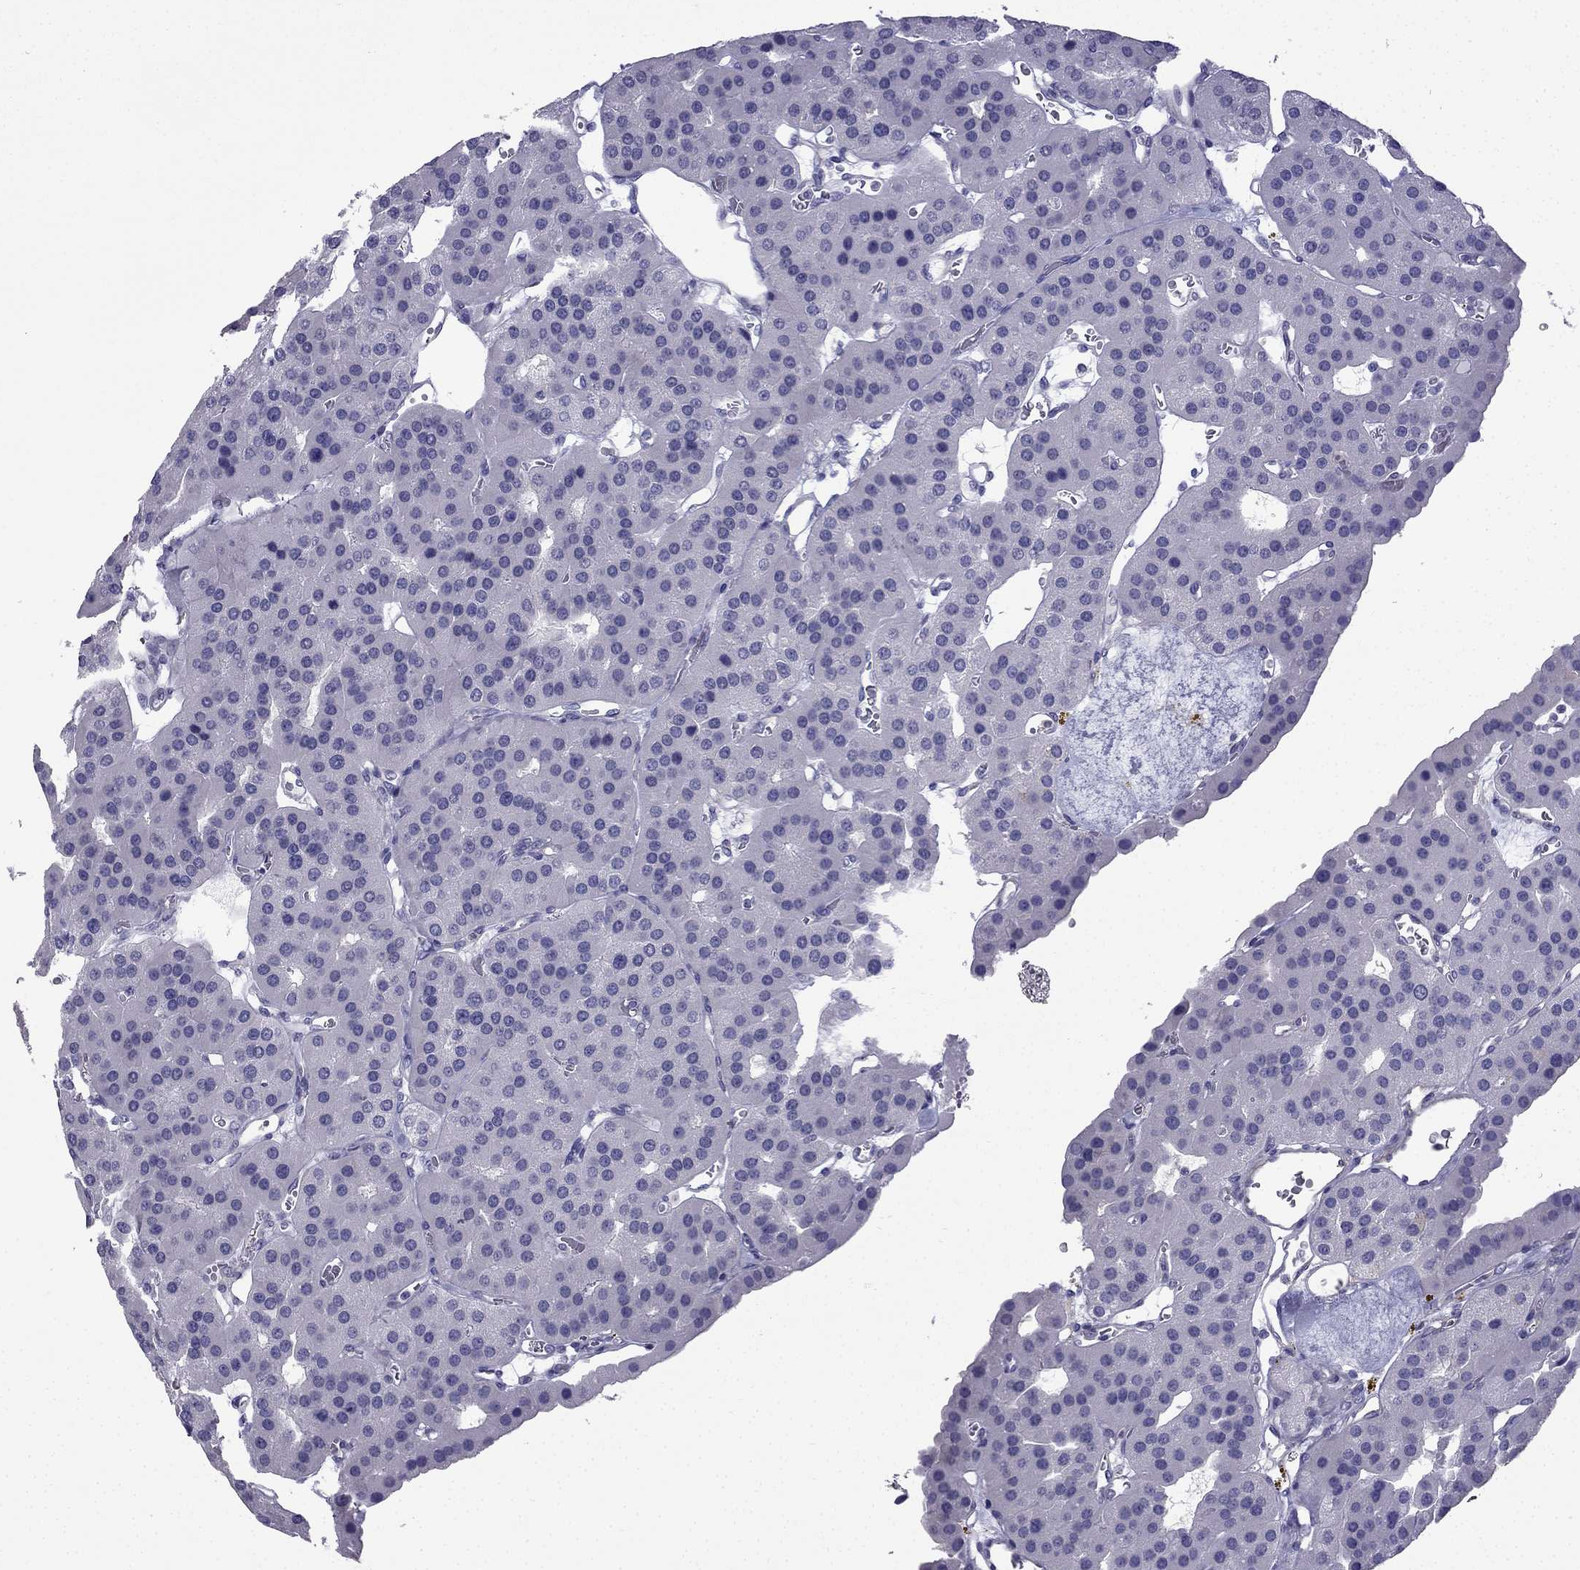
{"staining": {"intensity": "negative", "quantity": "none", "location": "none"}, "tissue": "parathyroid gland", "cell_type": "Glandular cells", "image_type": "normal", "snomed": [{"axis": "morphology", "description": "Normal tissue, NOS"}, {"axis": "morphology", "description": "Adenoma, NOS"}, {"axis": "topography", "description": "Parathyroid gland"}], "caption": "This is an IHC photomicrograph of unremarkable human parathyroid gland. There is no staining in glandular cells.", "gene": "GJA8", "patient": {"sex": "female", "age": 86}}